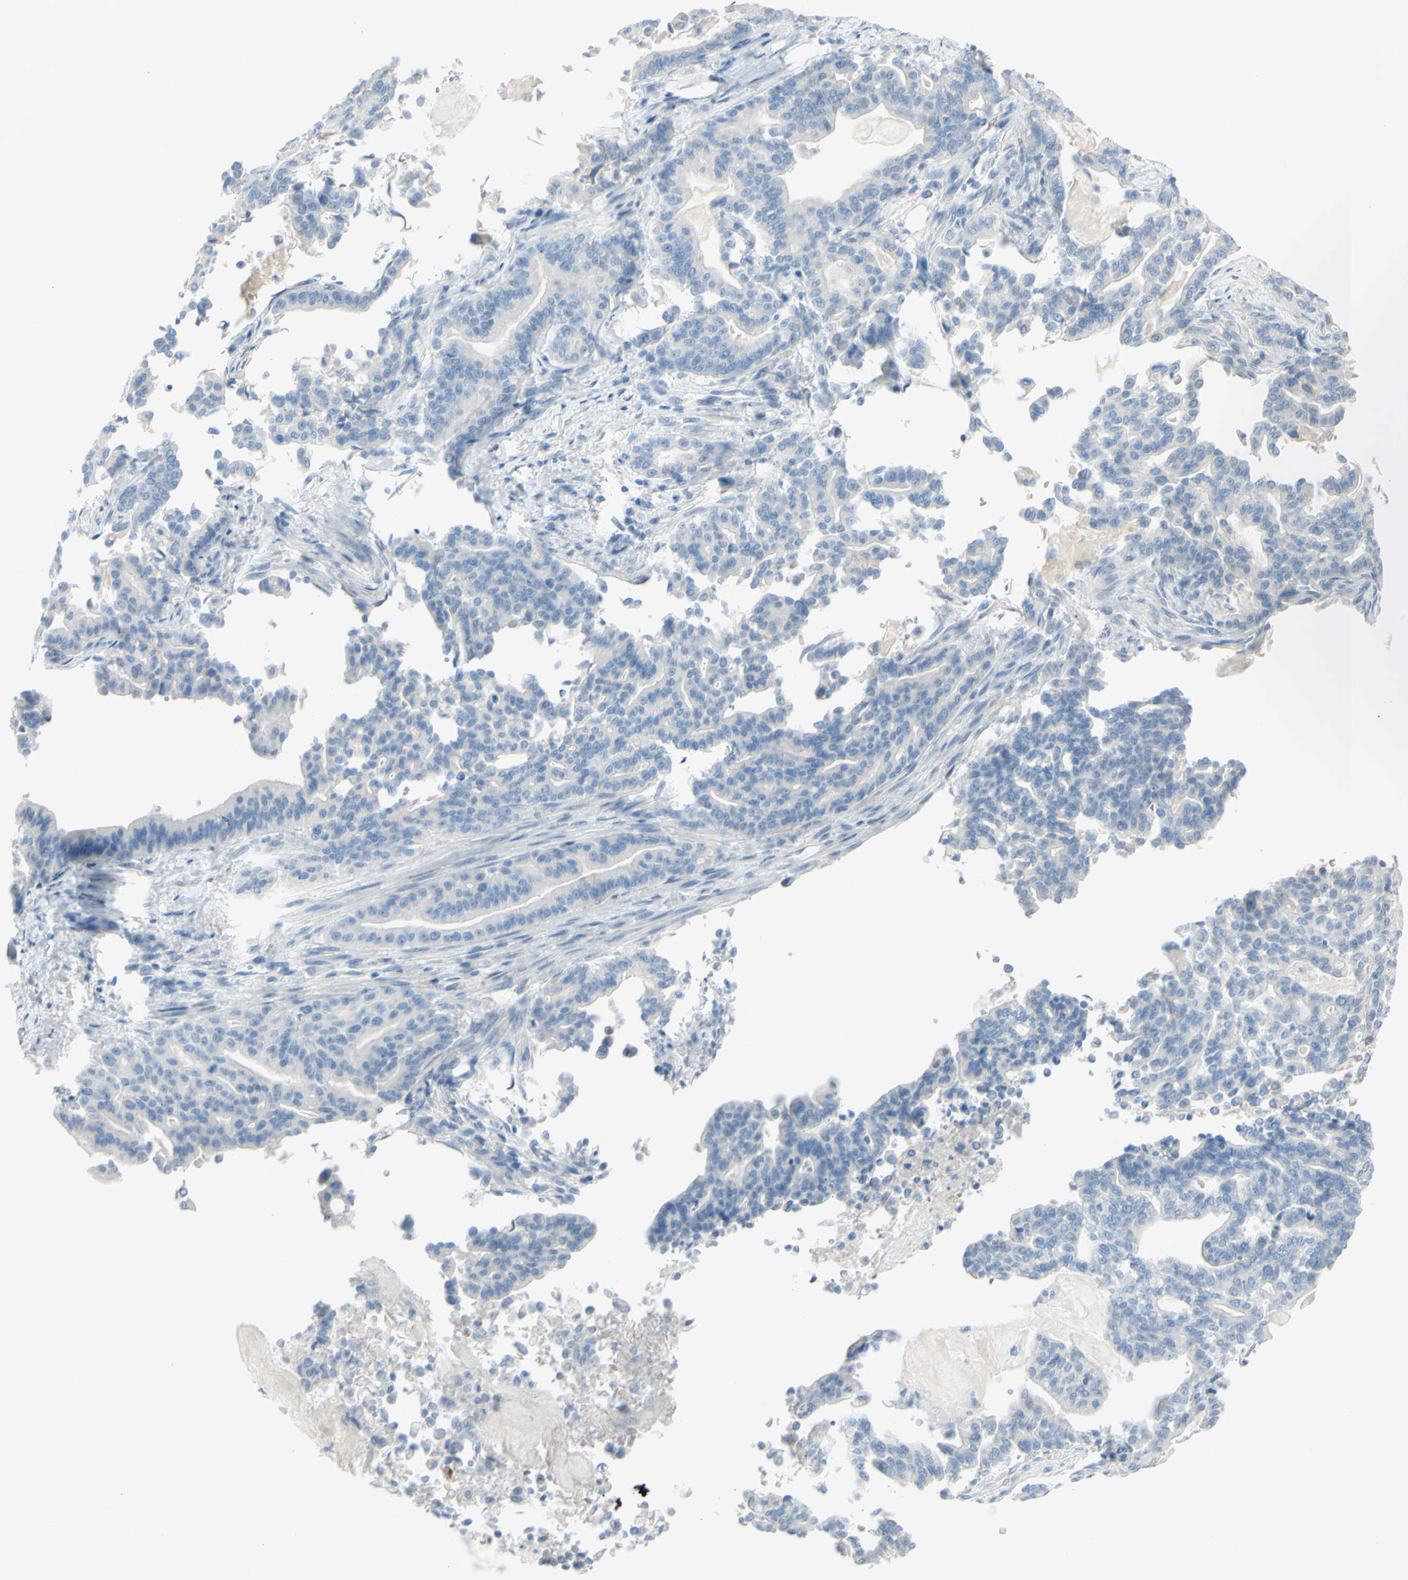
{"staining": {"intensity": "negative", "quantity": "none", "location": "none"}, "tissue": "pancreatic cancer", "cell_type": "Tumor cells", "image_type": "cancer", "snomed": [{"axis": "morphology", "description": "Adenocarcinoma, NOS"}, {"axis": "topography", "description": "Pancreas"}], "caption": "A micrograph of human adenocarcinoma (pancreatic) is negative for staining in tumor cells. Nuclei are stained in blue.", "gene": "TFPI2", "patient": {"sex": "male", "age": 63}}